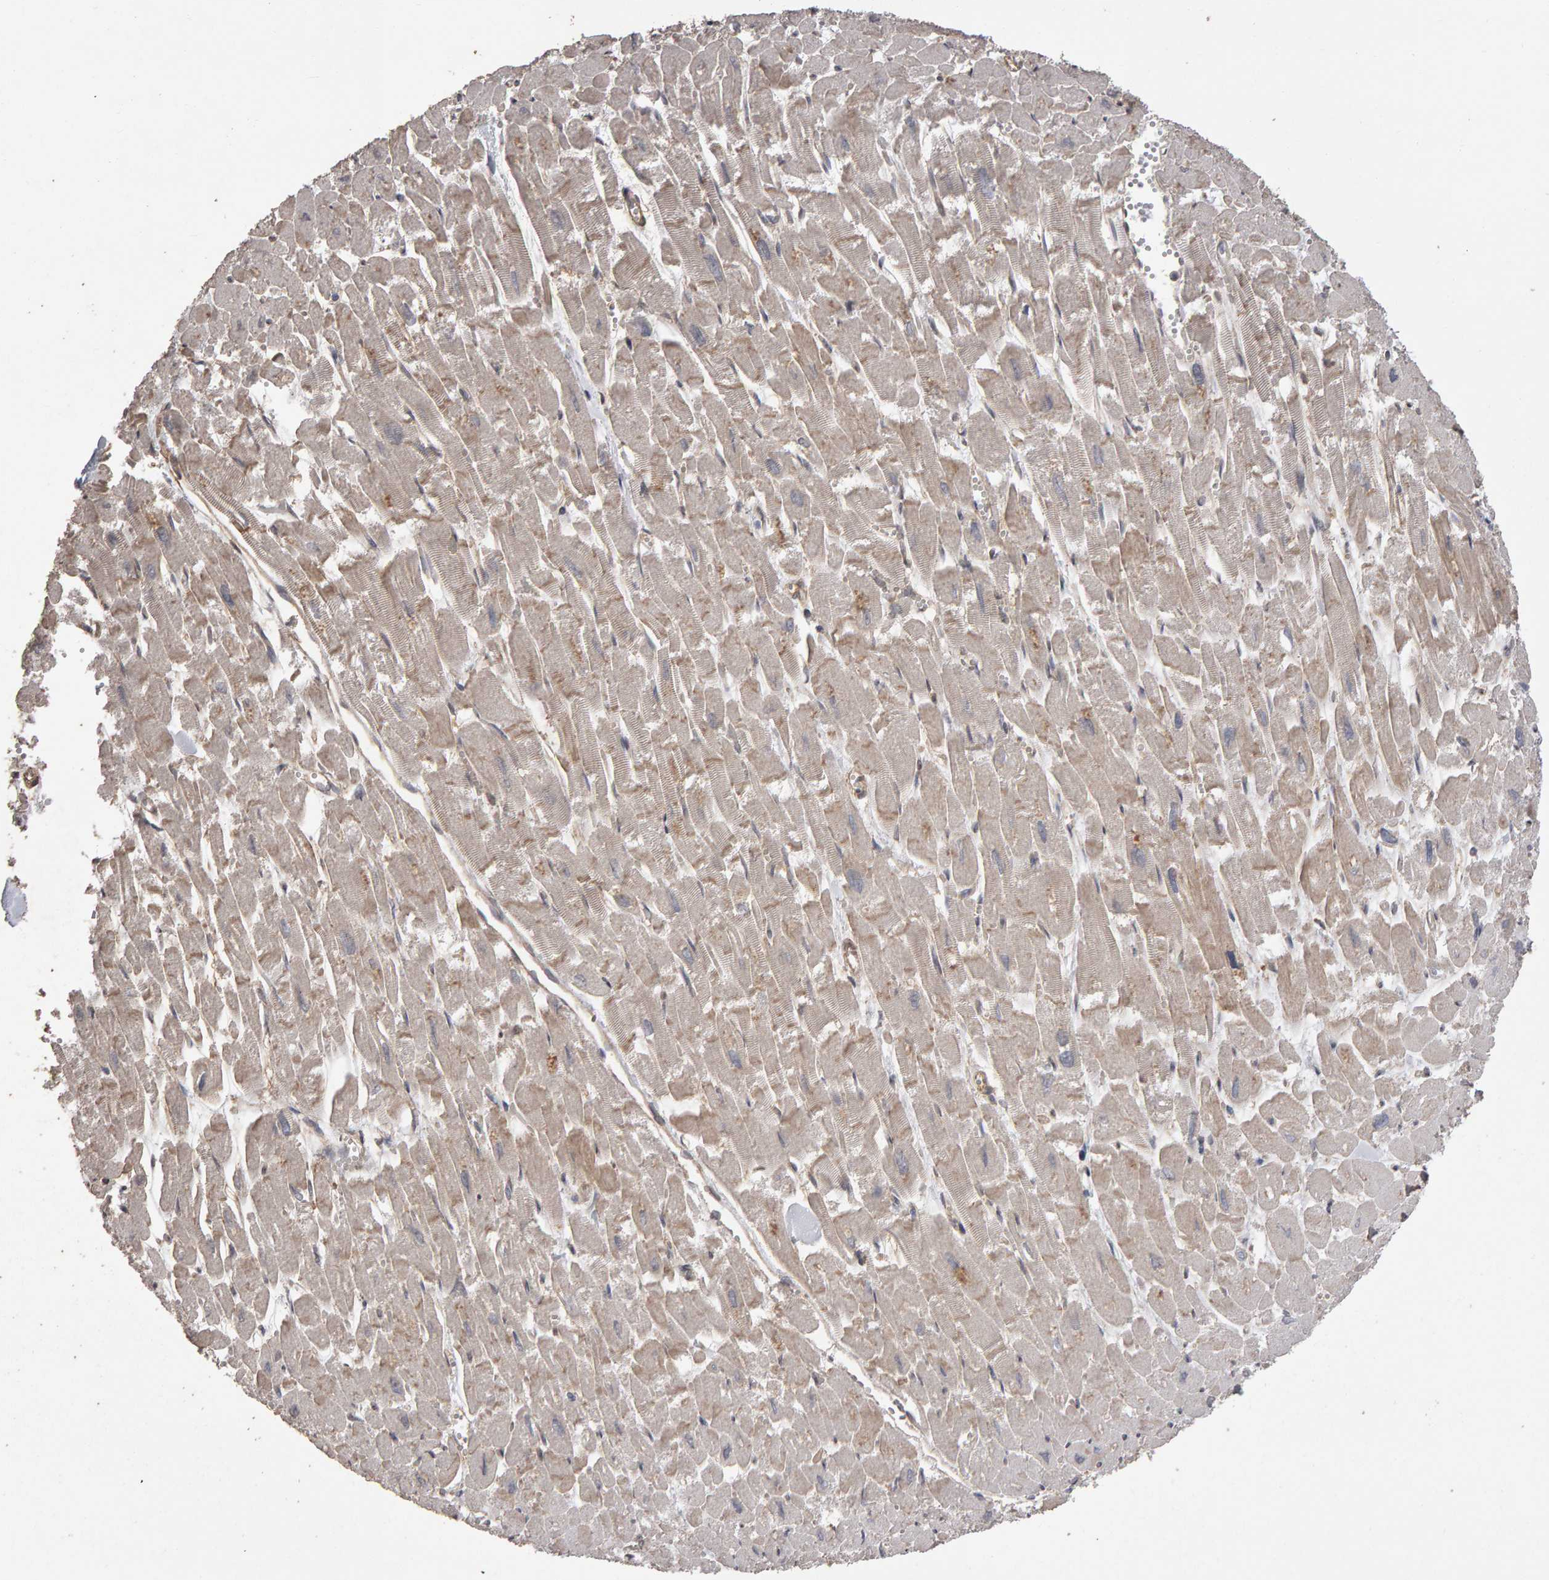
{"staining": {"intensity": "weak", "quantity": "25%-75%", "location": "cytoplasmic/membranous"}, "tissue": "heart muscle", "cell_type": "Cardiomyocytes", "image_type": "normal", "snomed": [{"axis": "morphology", "description": "Normal tissue, NOS"}, {"axis": "topography", "description": "Heart"}], "caption": "This is a micrograph of immunohistochemistry staining of benign heart muscle, which shows weak expression in the cytoplasmic/membranous of cardiomyocytes.", "gene": "SCRIB", "patient": {"sex": "male", "age": 54}}